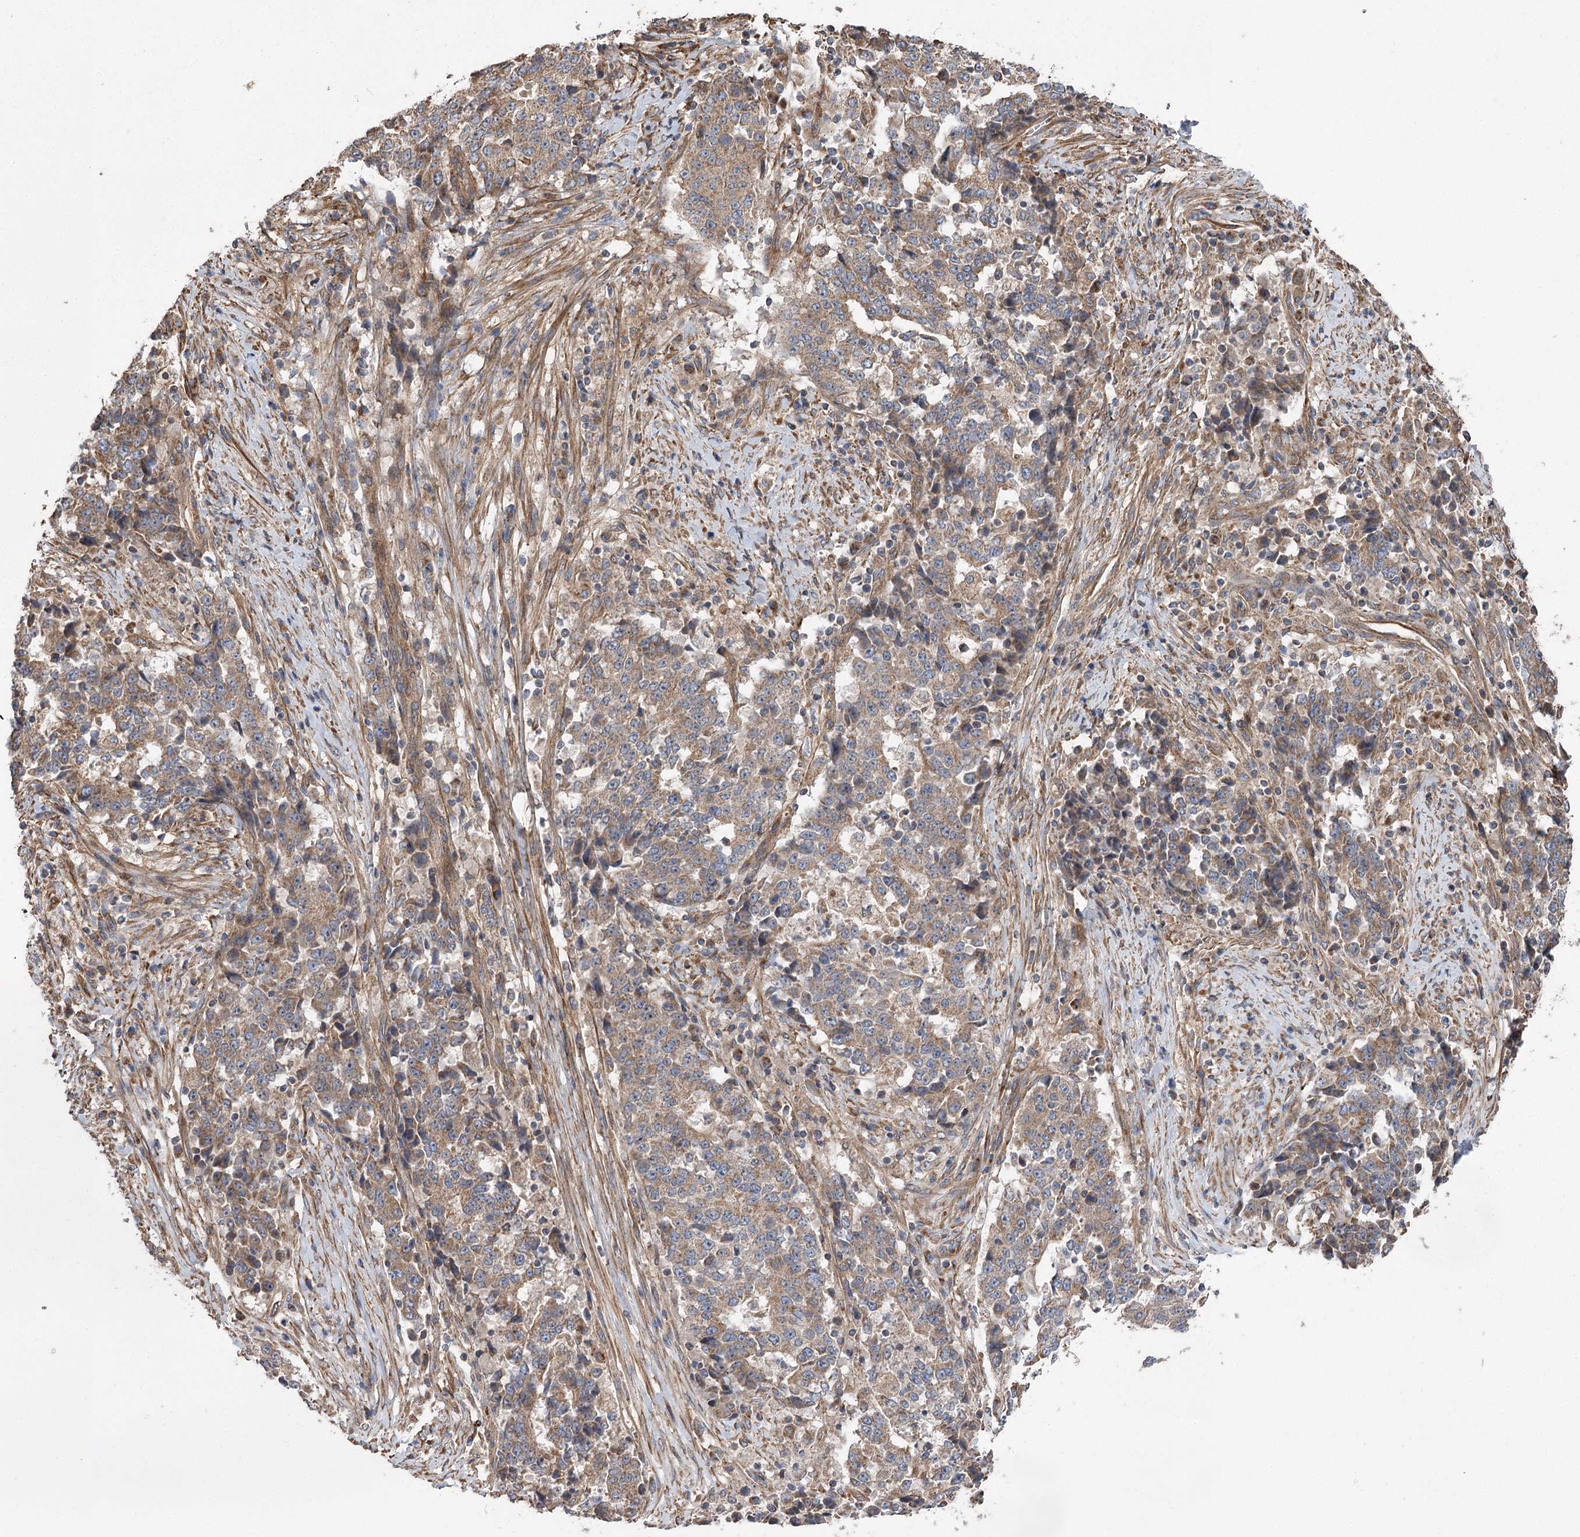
{"staining": {"intensity": "moderate", "quantity": ">75%", "location": "cytoplasmic/membranous"}, "tissue": "stomach cancer", "cell_type": "Tumor cells", "image_type": "cancer", "snomed": [{"axis": "morphology", "description": "Adenocarcinoma, NOS"}, {"axis": "topography", "description": "Stomach"}], "caption": "Immunohistochemical staining of human stomach cancer reveals medium levels of moderate cytoplasmic/membranous protein expression in about >75% of tumor cells.", "gene": "RWDD4", "patient": {"sex": "male", "age": 59}}